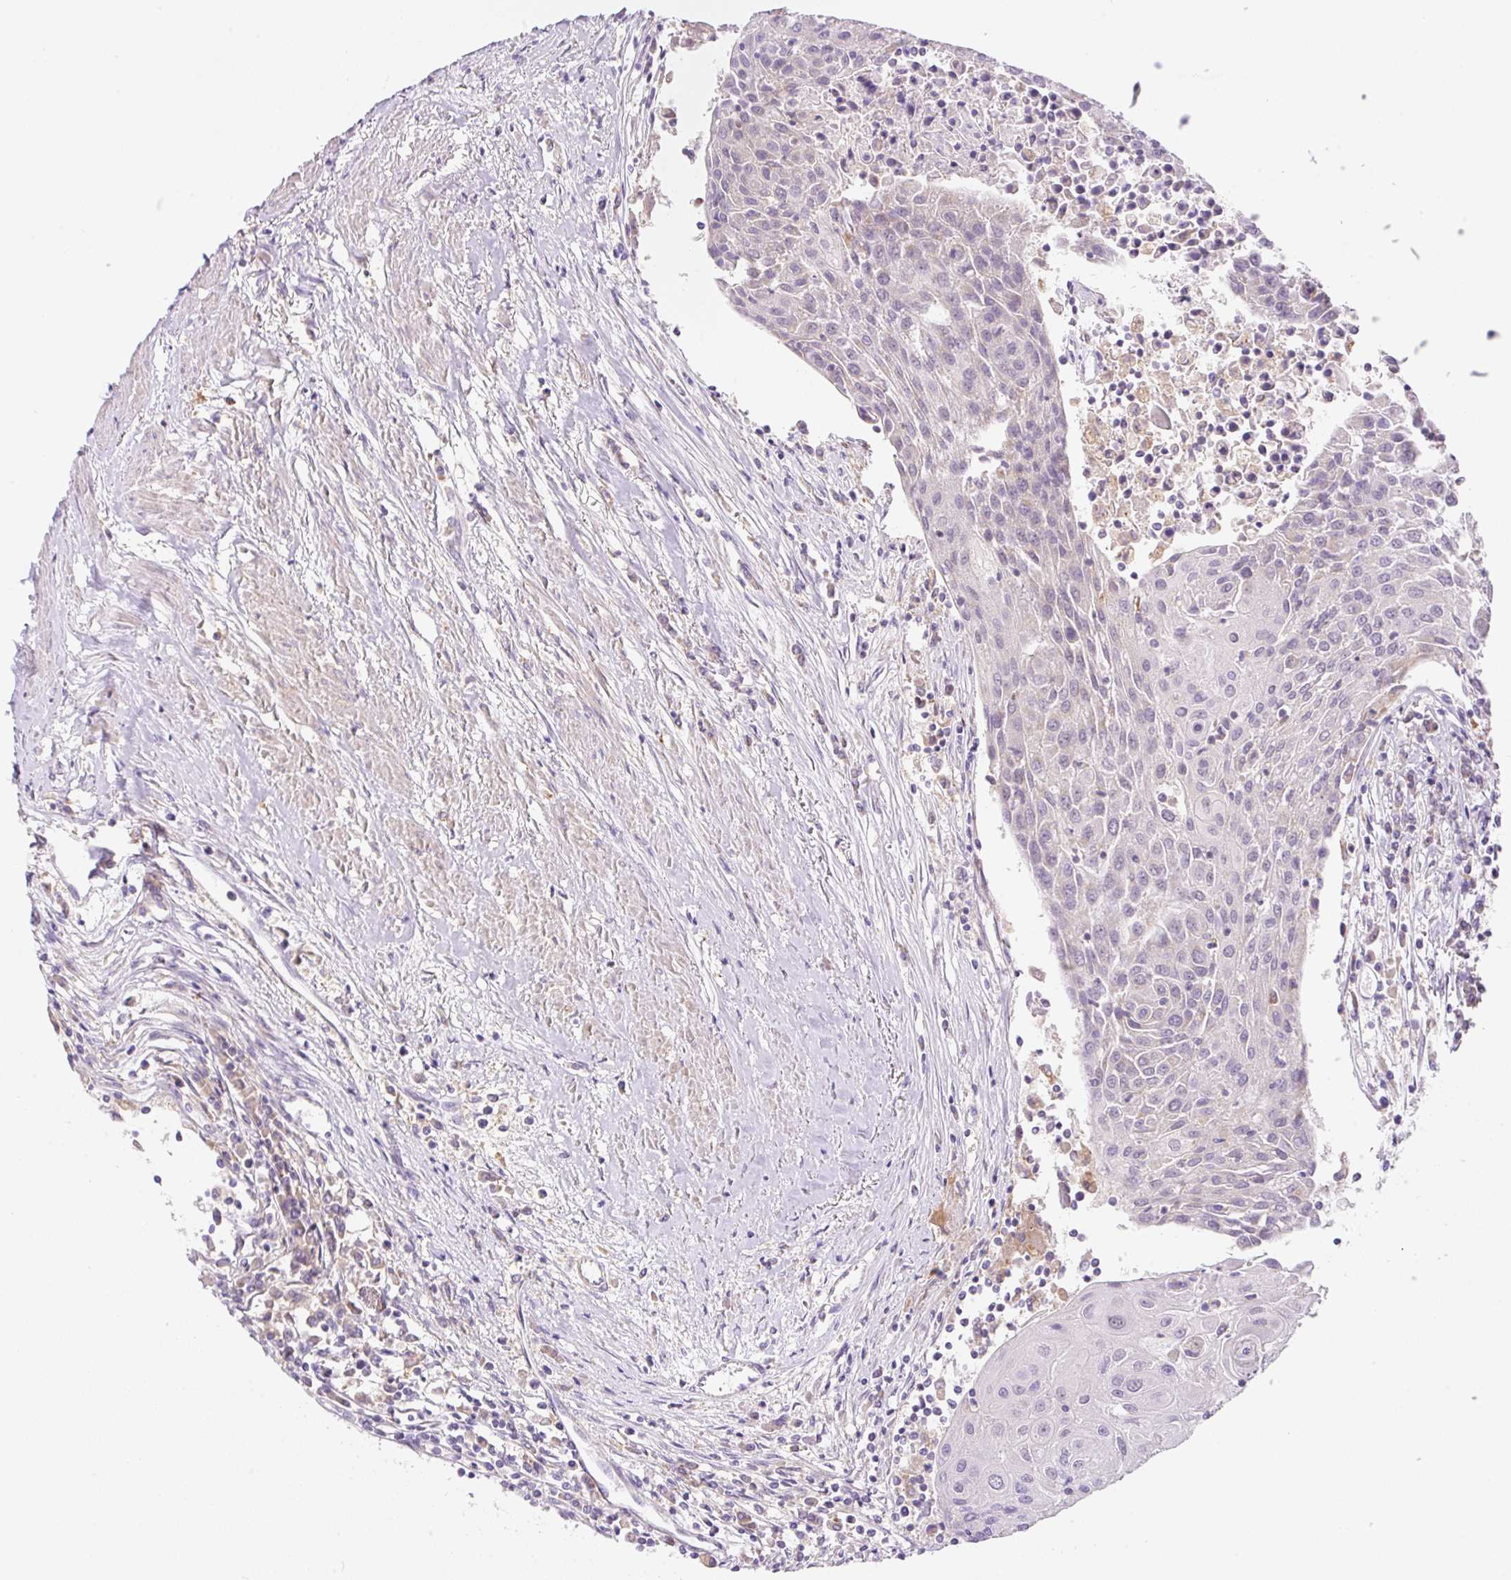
{"staining": {"intensity": "negative", "quantity": "none", "location": "none"}, "tissue": "urothelial cancer", "cell_type": "Tumor cells", "image_type": "cancer", "snomed": [{"axis": "morphology", "description": "Urothelial carcinoma, High grade"}, {"axis": "topography", "description": "Urinary bladder"}], "caption": "Immunohistochemical staining of high-grade urothelial carcinoma demonstrates no significant staining in tumor cells.", "gene": "CEBPZOS", "patient": {"sex": "female", "age": 85}}